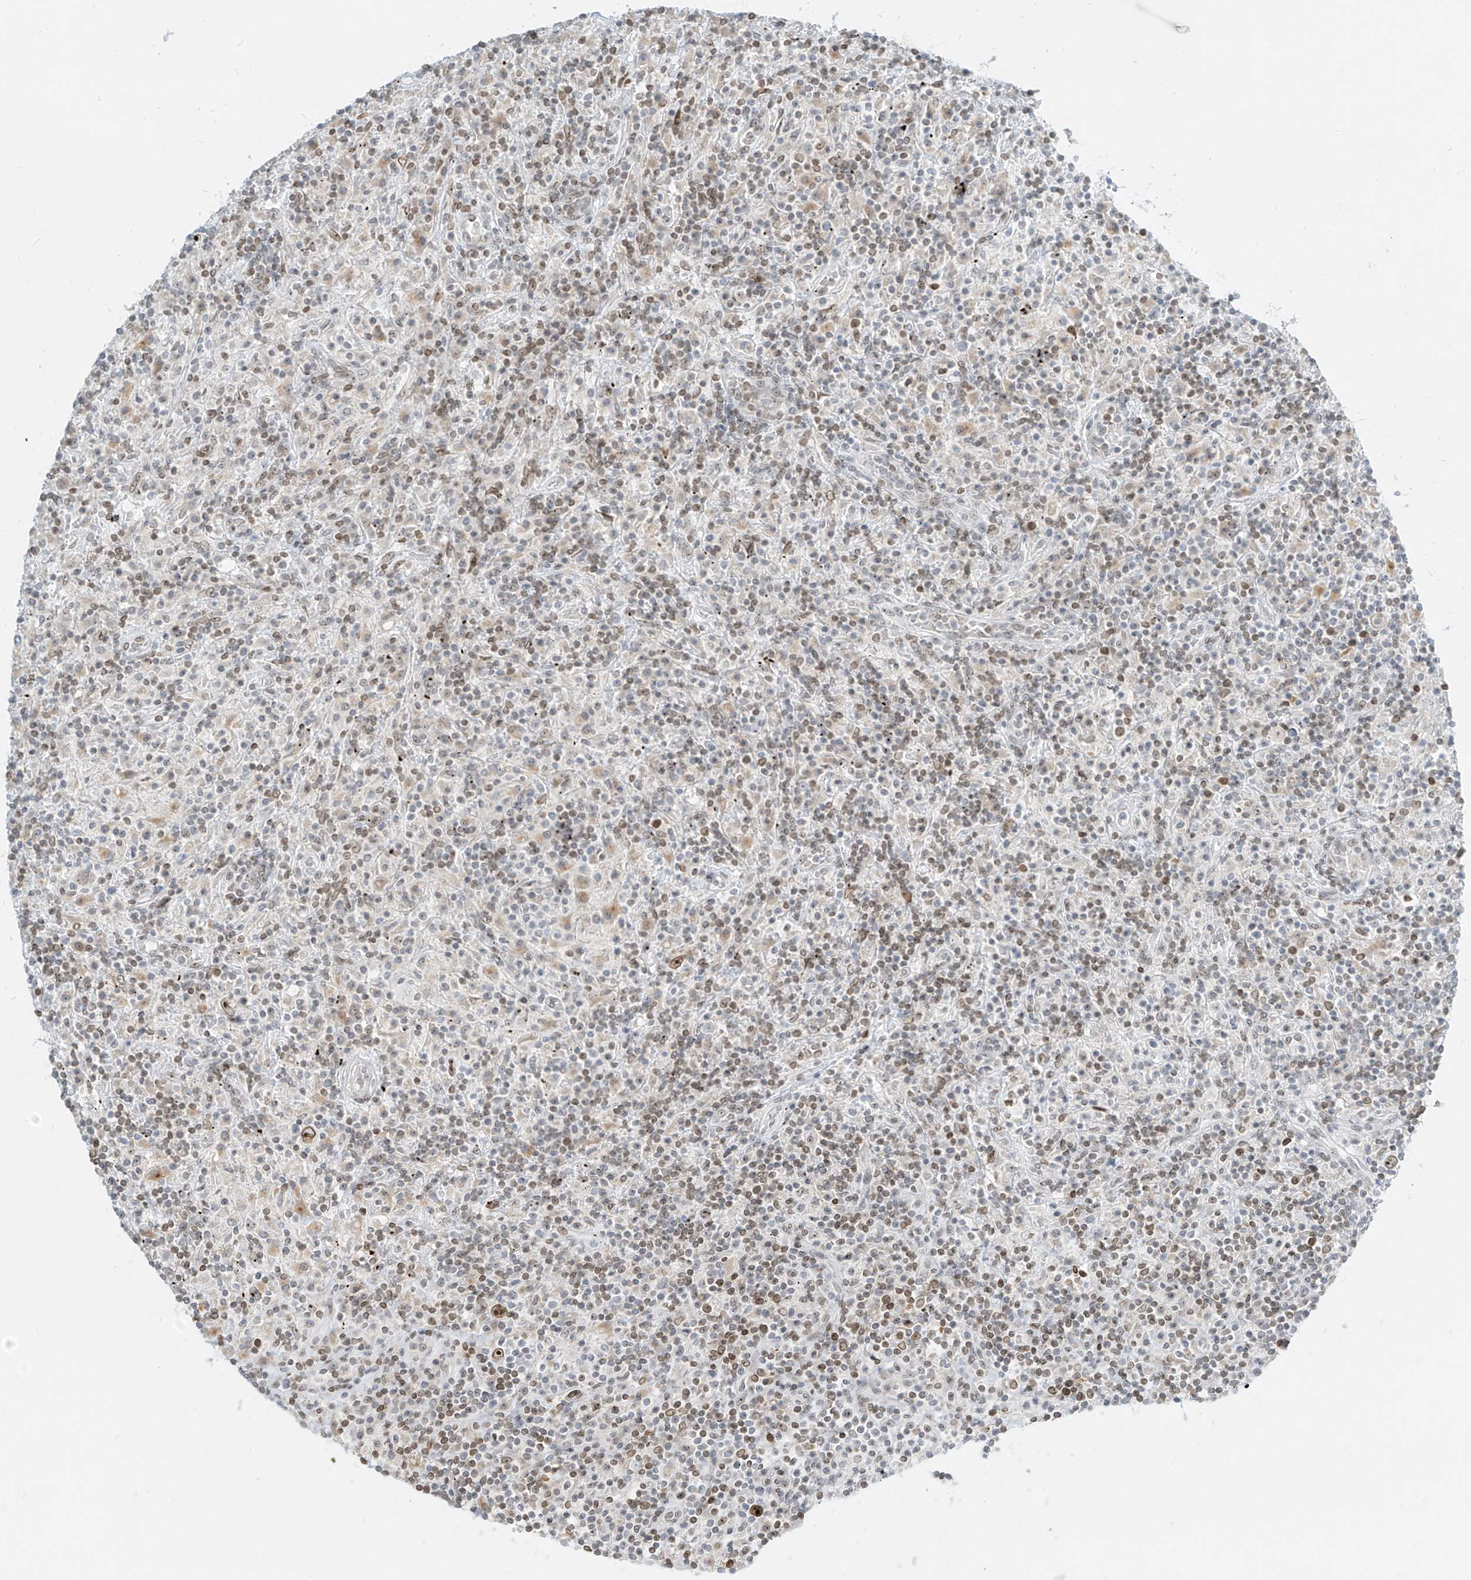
{"staining": {"intensity": "moderate", "quantity": "25%-75%", "location": "nuclear"}, "tissue": "lymphoma", "cell_type": "Tumor cells", "image_type": "cancer", "snomed": [{"axis": "morphology", "description": "Hodgkin's disease, NOS"}, {"axis": "topography", "description": "Lymph node"}], "caption": "An image of human lymphoma stained for a protein shows moderate nuclear brown staining in tumor cells.", "gene": "SAMD15", "patient": {"sex": "male", "age": 70}}